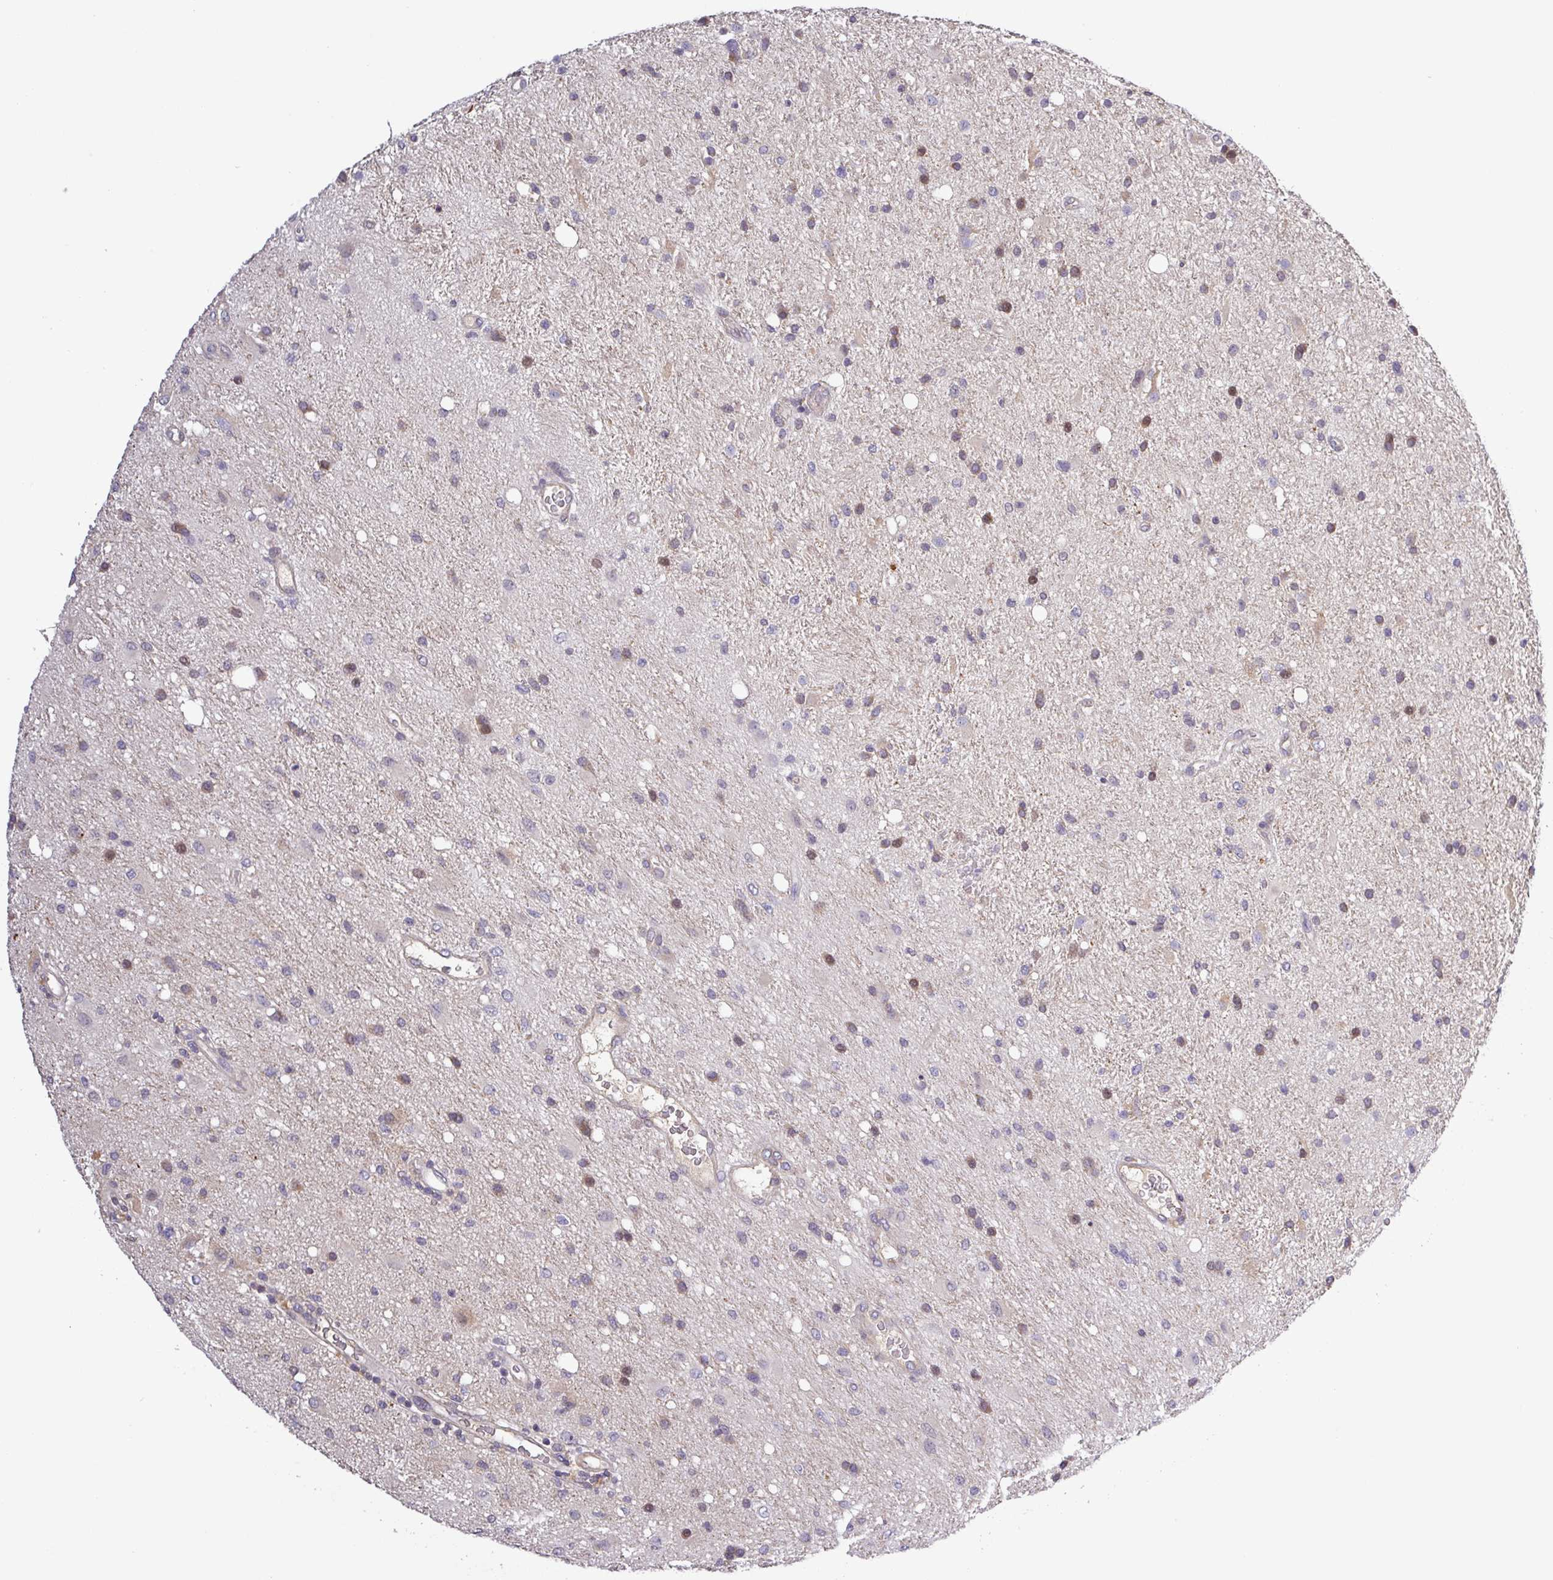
{"staining": {"intensity": "weak", "quantity": "<25%", "location": "cytoplasmic/membranous,nuclear"}, "tissue": "glioma", "cell_type": "Tumor cells", "image_type": "cancer", "snomed": [{"axis": "morphology", "description": "Glioma, malignant, High grade"}, {"axis": "topography", "description": "Brain"}], "caption": "Tumor cells show no significant protein staining in malignant glioma (high-grade).", "gene": "SFTPB", "patient": {"sex": "male", "age": 67}}